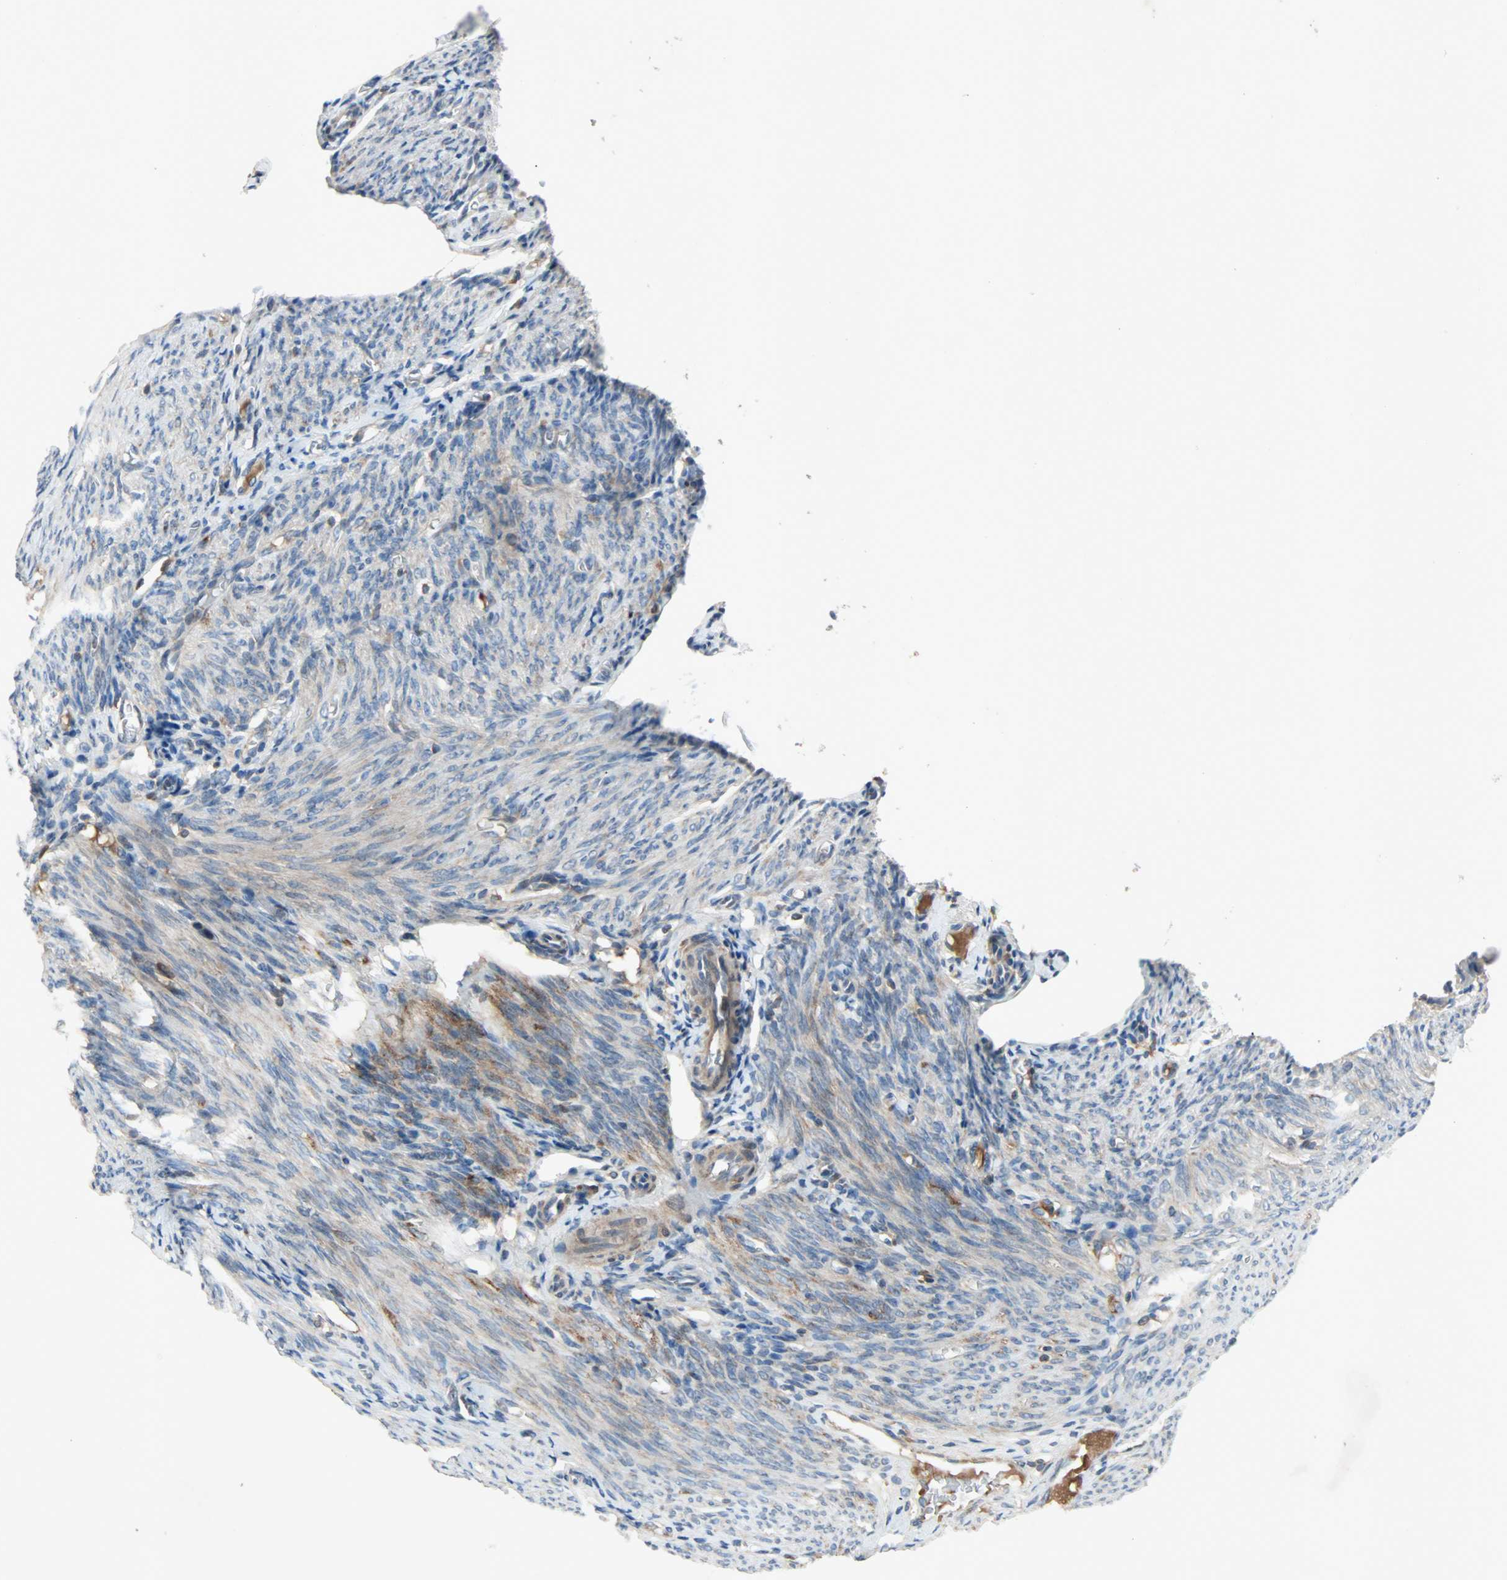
{"staining": {"intensity": "weak", "quantity": "25%-75%", "location": "cytoplasmic/membranous"}, "tissue": "endometrium", "cell_type": "Cells in endometrial stroma", "image_type": "normal", "snomed": [{"axis": "morphology", "description": "Normal tissue, NOS"}, {"axis": "topography", "description": "Endometrium"}], "caption": "A histopathology image of endometrium stained for a protein displays weak cytoplasmic/membranous brown staining in cells in endometrial stroma. (Stains: DAB in brown, nuclei in blue, Microscopy: brightfield microscopy at high magnification).", "gene": "XYLT1", "patient": {"sex": "female", "age": 61}}